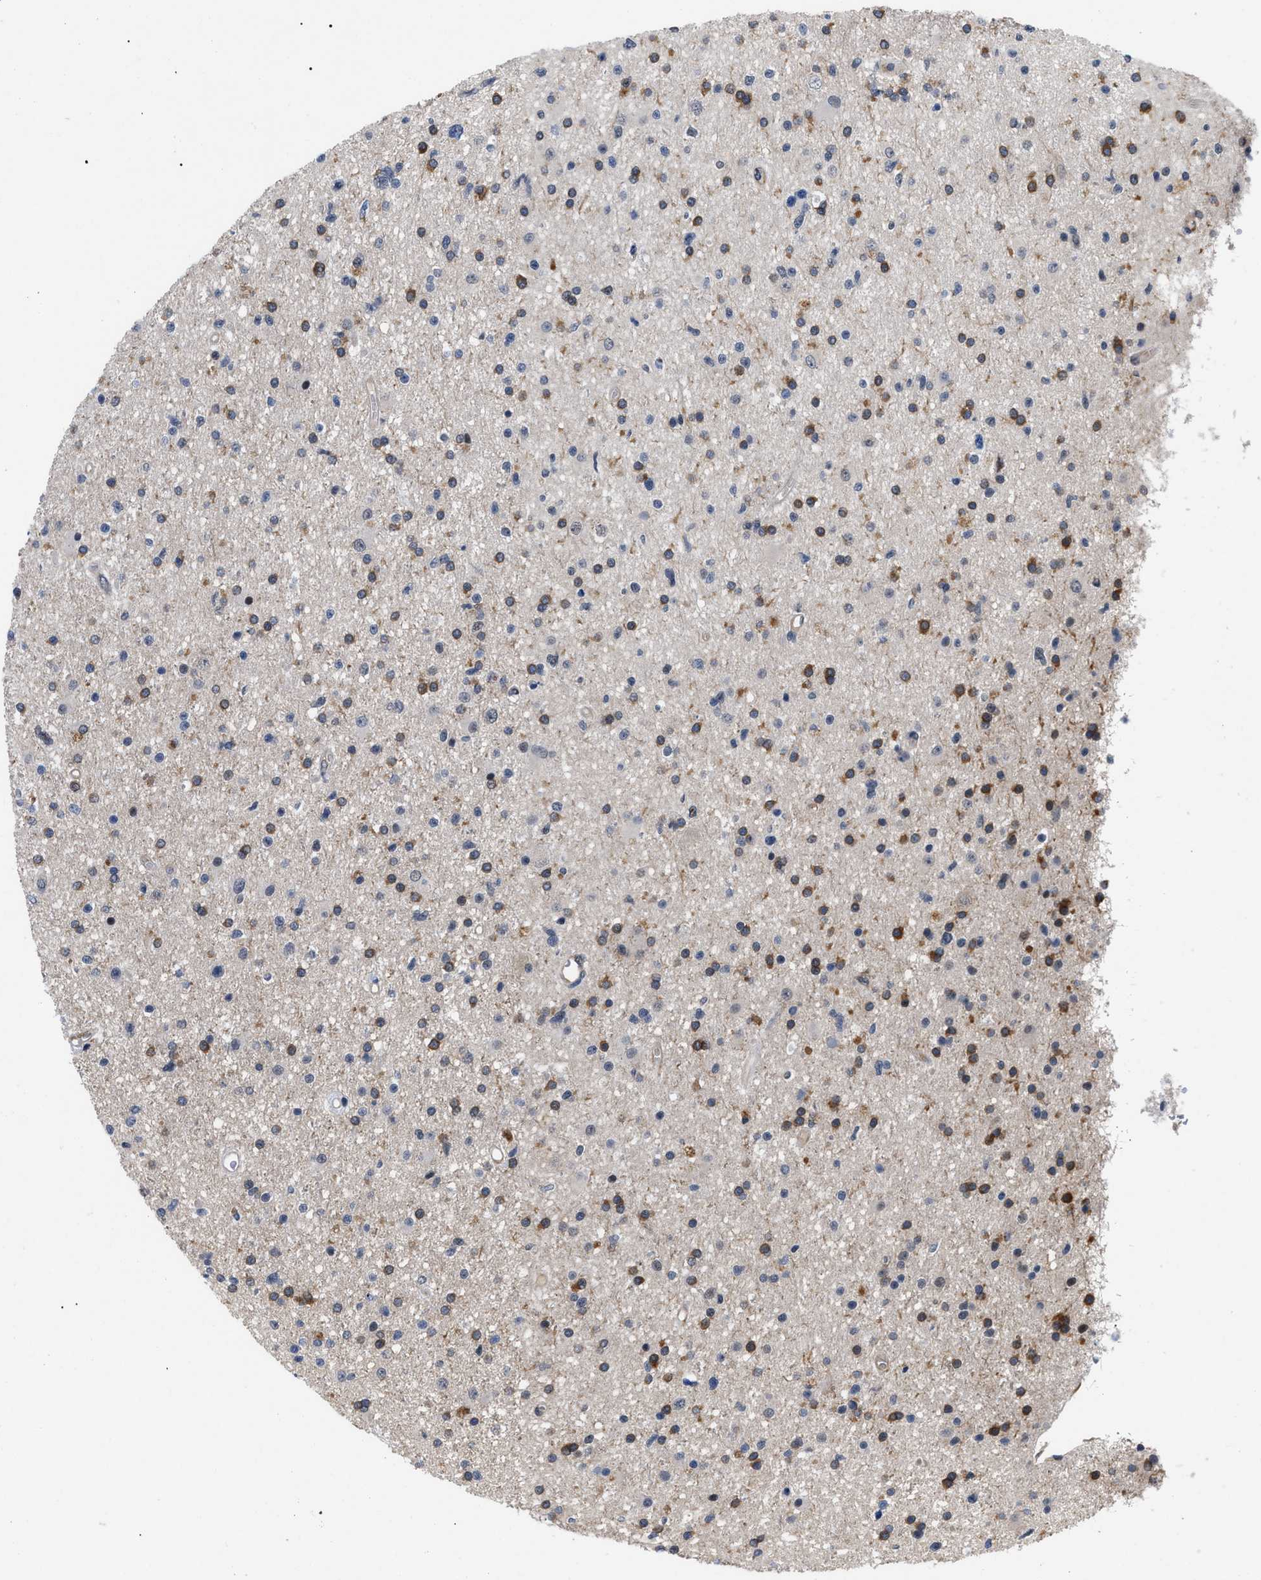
{"staining": {"intensity": "moderate", "quantity": "25%-75%", "location": "cytoplasmic/membranous"}, "tissue": "glioma", "cell_type": "Tumor cells", "image_type": "cancer", "snomed": [{"axis": "morphology", "description": "Glioma, malignant, High grade"}, {"axis": "topography", "description": "Brain"}], "caption": "High-power microscopy captured an immunohistochemistry micrograph of glioma, revealing moderate cytoplasmic/membranous positivity in about 25%-75% of tumor cells. Using DAB (3,3'-diaminobenzidine) (brown) and hematoxylin (blue) stains, captured at high magnification using brightfield microscopy.", "gene": "GARRE1", "patient": {"sex": "male", "age": 33}}